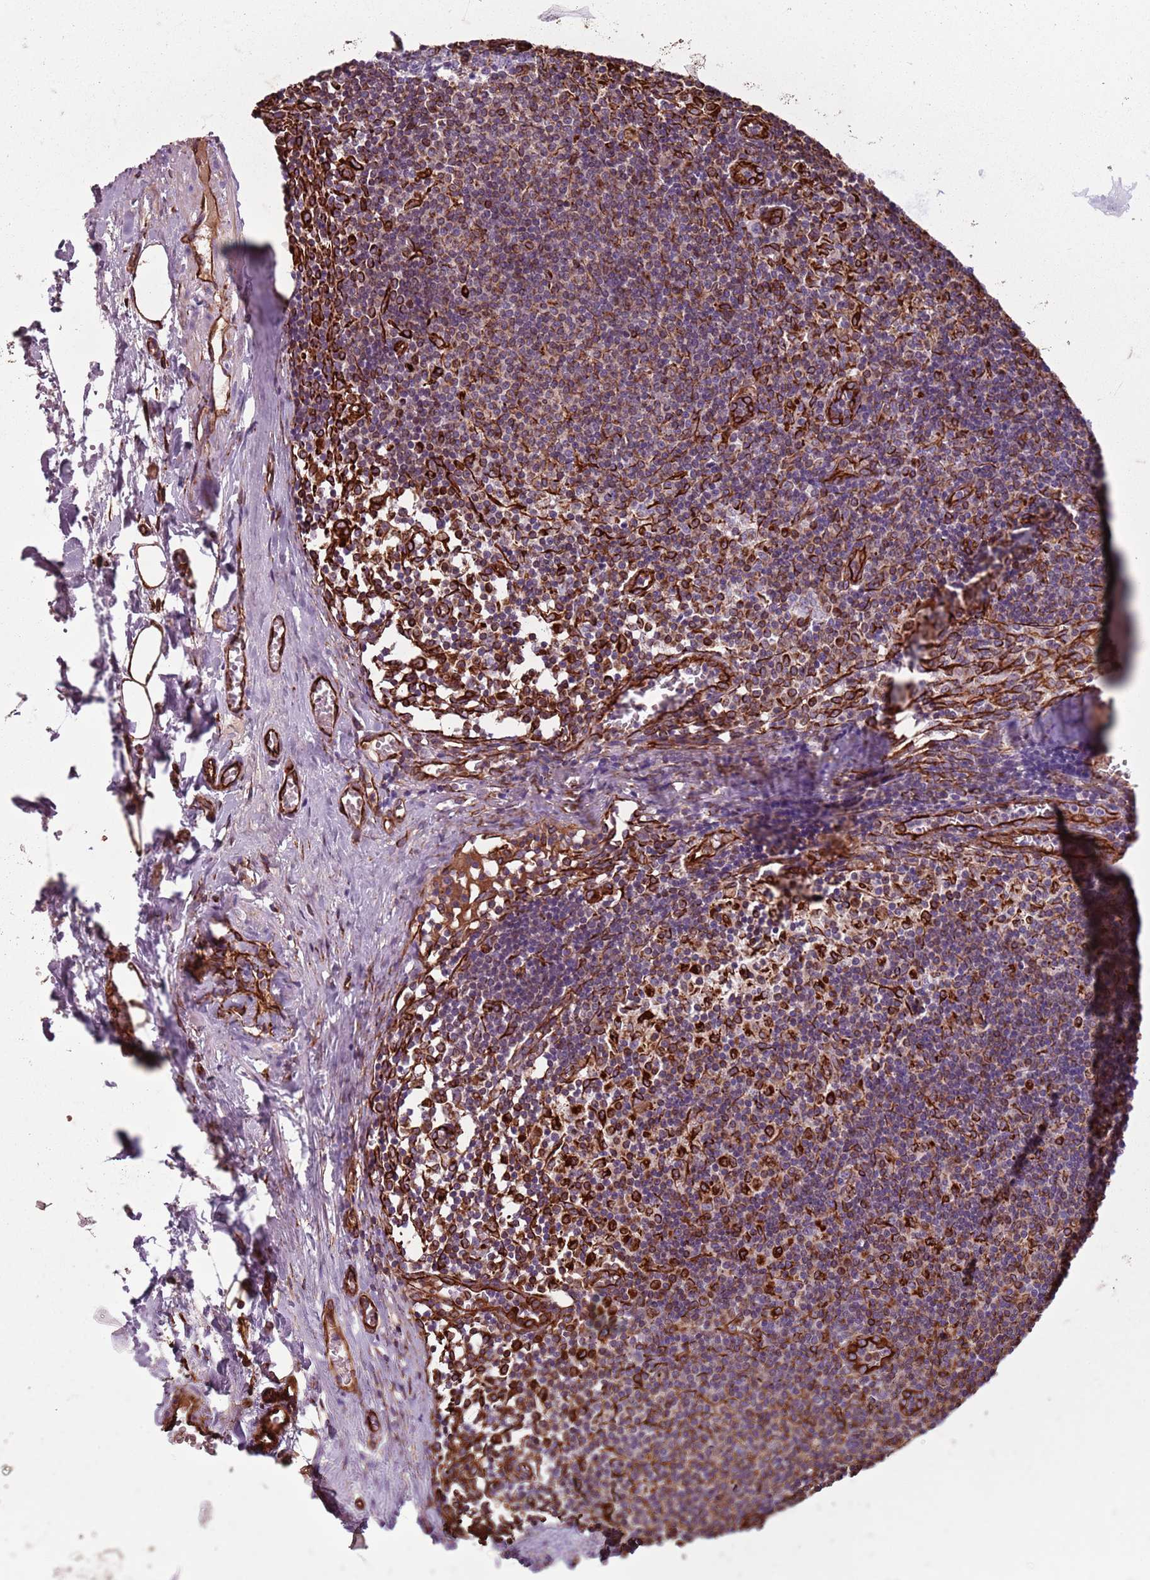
{"staining": {"intensity": "negative", "quantity": "none", "location": "none"}, "tissue": "lymph node", "cell_type": "Germinal center cells", "image_type": "normal", "snomed": [{"axis": "morphology", "description": "Normal tissue, NOS"}, {"axis": "topography", "description": "Lymph node"}], "caption": "Protein analysis of normal lymph node demonstrates no significant expression in germinal center cells. (Immunohistochemistry (ihc), brightfield microscopy, high magnification).", "gene": "TAS2R38", "patient": {"sex": "female", "age": 42}}